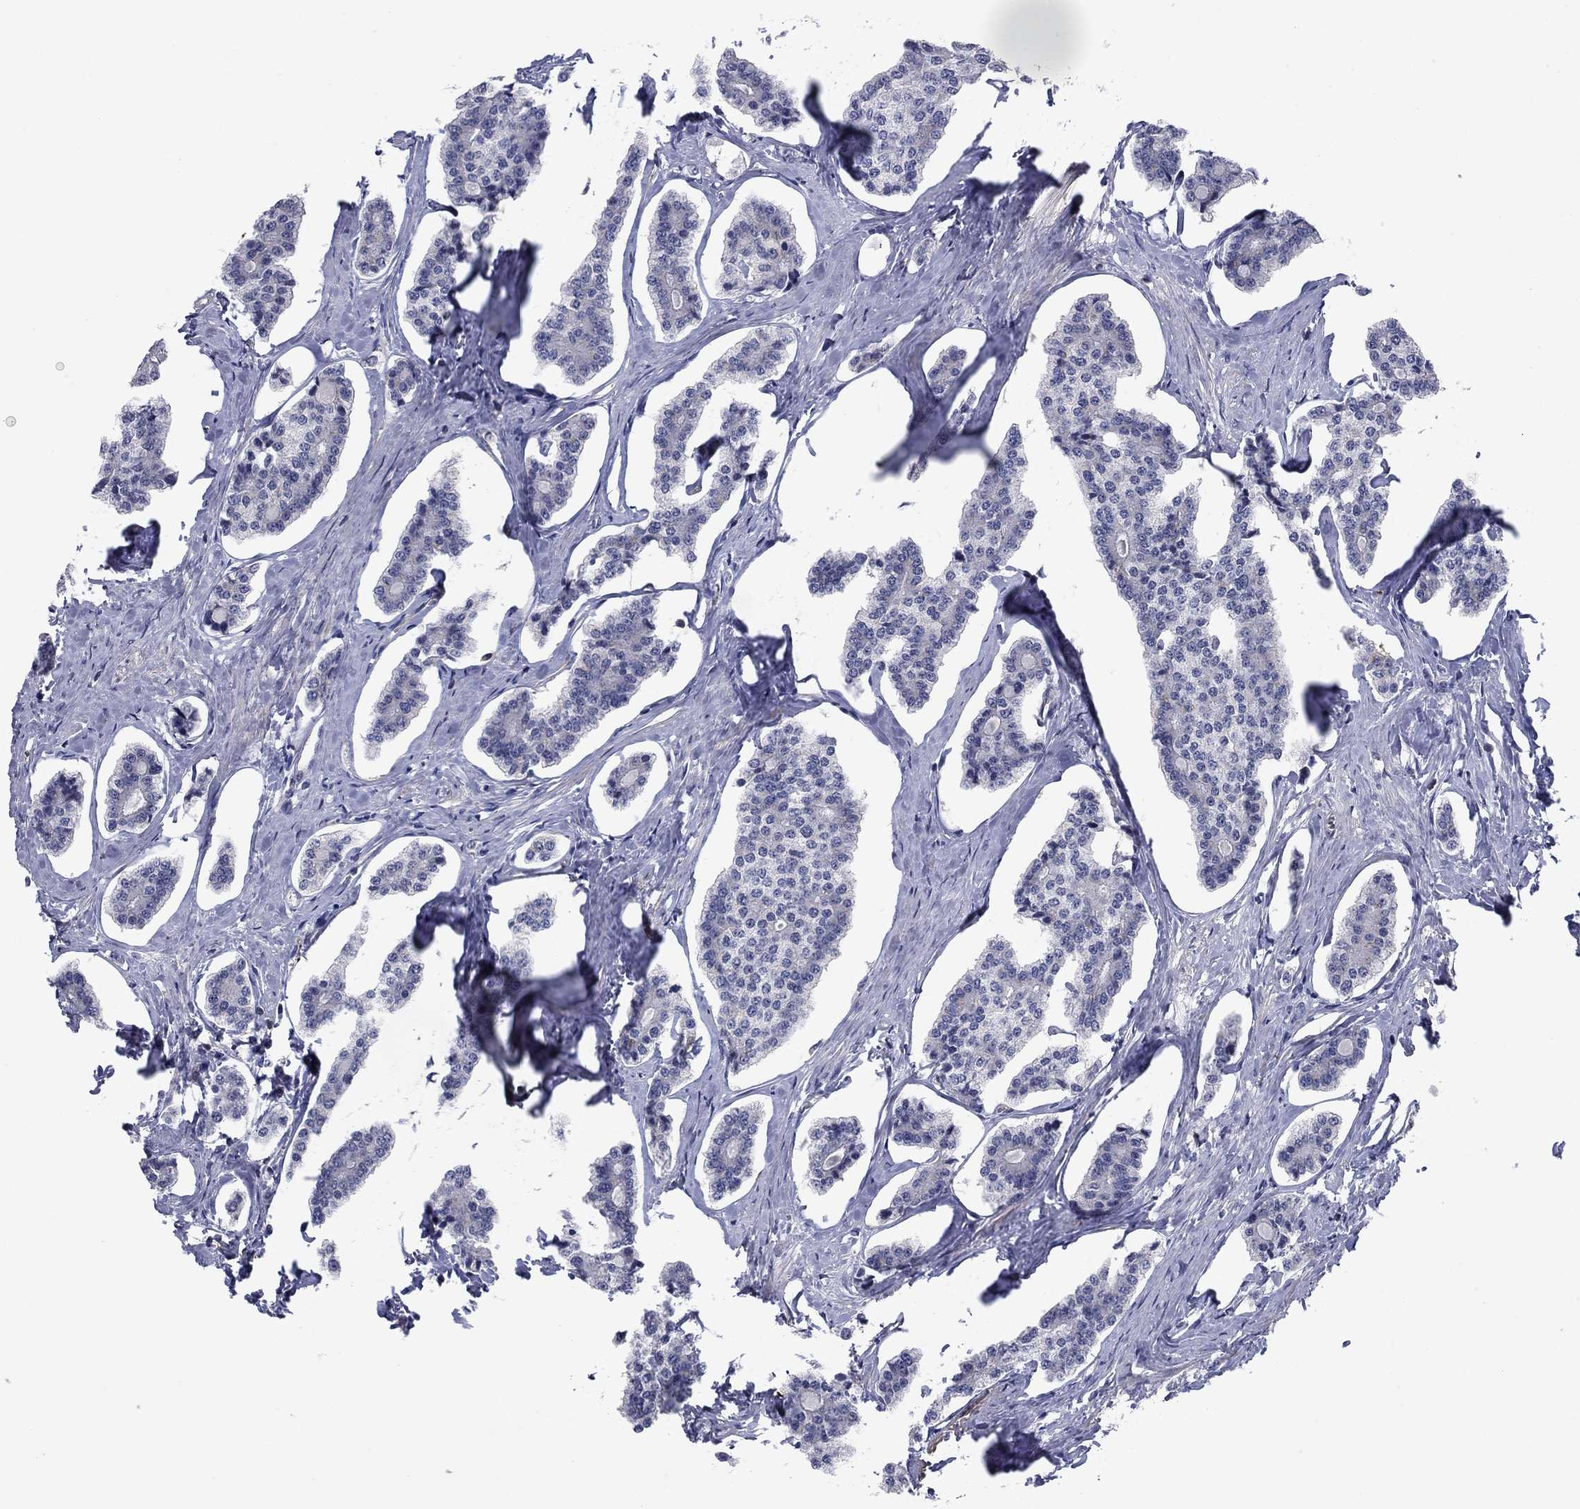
{"staining": {"intensity": "negative", "quantity": "none", "location": "none"}, "tissue": "carcinoid", "cell_type": "Tumor cells", "image_type": "cancer", "snomed": [{"axis": "morphology", "description": "Carcinoid, malignant, NOS"}, {"axis": "topography", "description": "Small intestine"}], "caption": "An IHC histopathology image of malignant carcinoid is shown. There is no staining in tumor cells of malignant carcinoid.", "gene": "PSD4", "patient": {"sex": "female", "age": 65}}